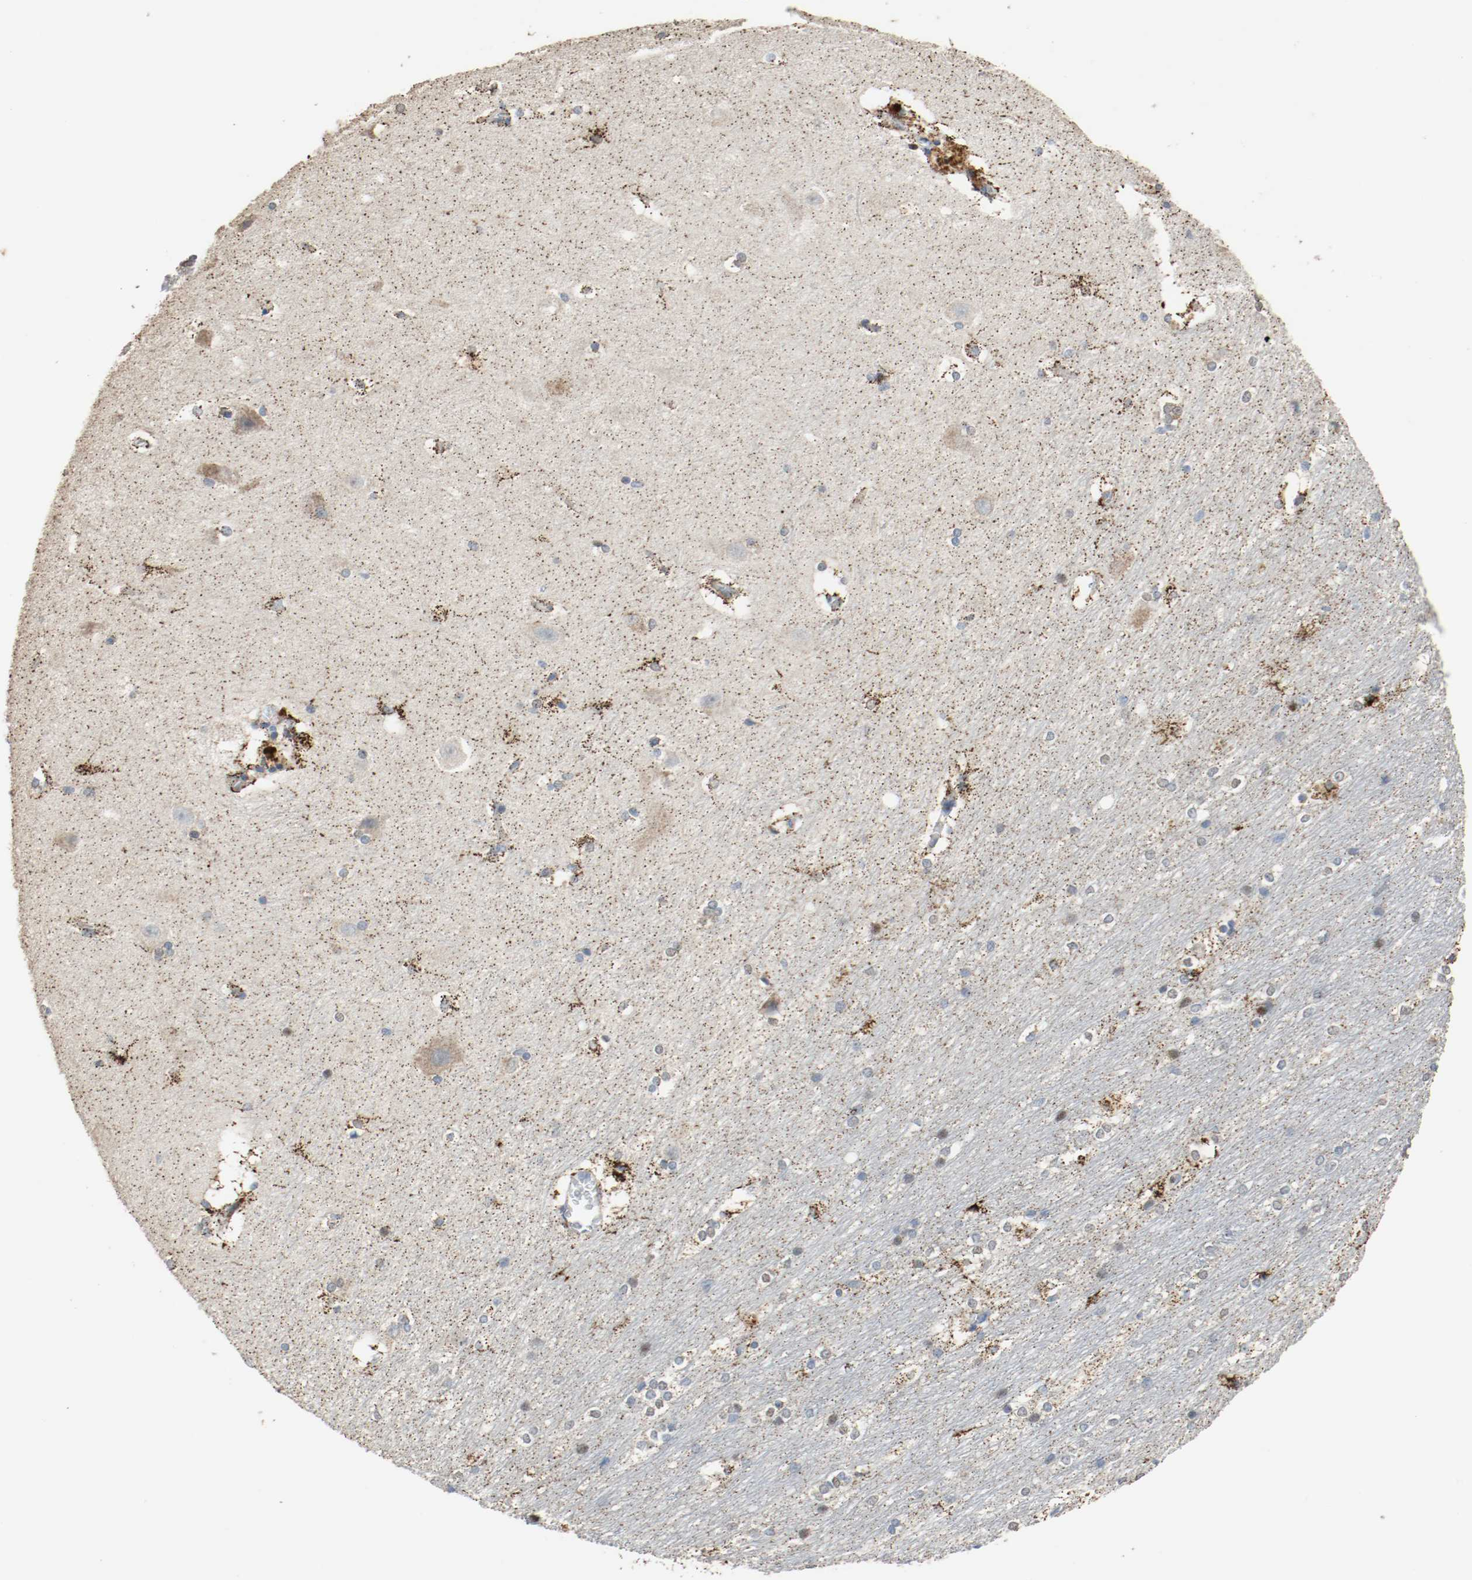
{"staining": {"intensity": "strong", "quantity": "25%-75%", "location": "cytoplasmic/membranous,nuclear"}, "tissue": "hippocampus", "cell_type": "Glial cells", "image_type": "normal", "snomed": [{"axis": "morphology", "description": "Normal tissue, NOS"}, {"axis": "topography", "description": "Hippocampus"}], "caption": "Immunohistochemical staining of normal hippocampus demonstrates high levels of strong cytoplasmic/membranous,nuclear staining in approximately 25%-75% of glial cells.", "gene": "ALDH4A1", "patient": {"sex": "female", "age": 19}}